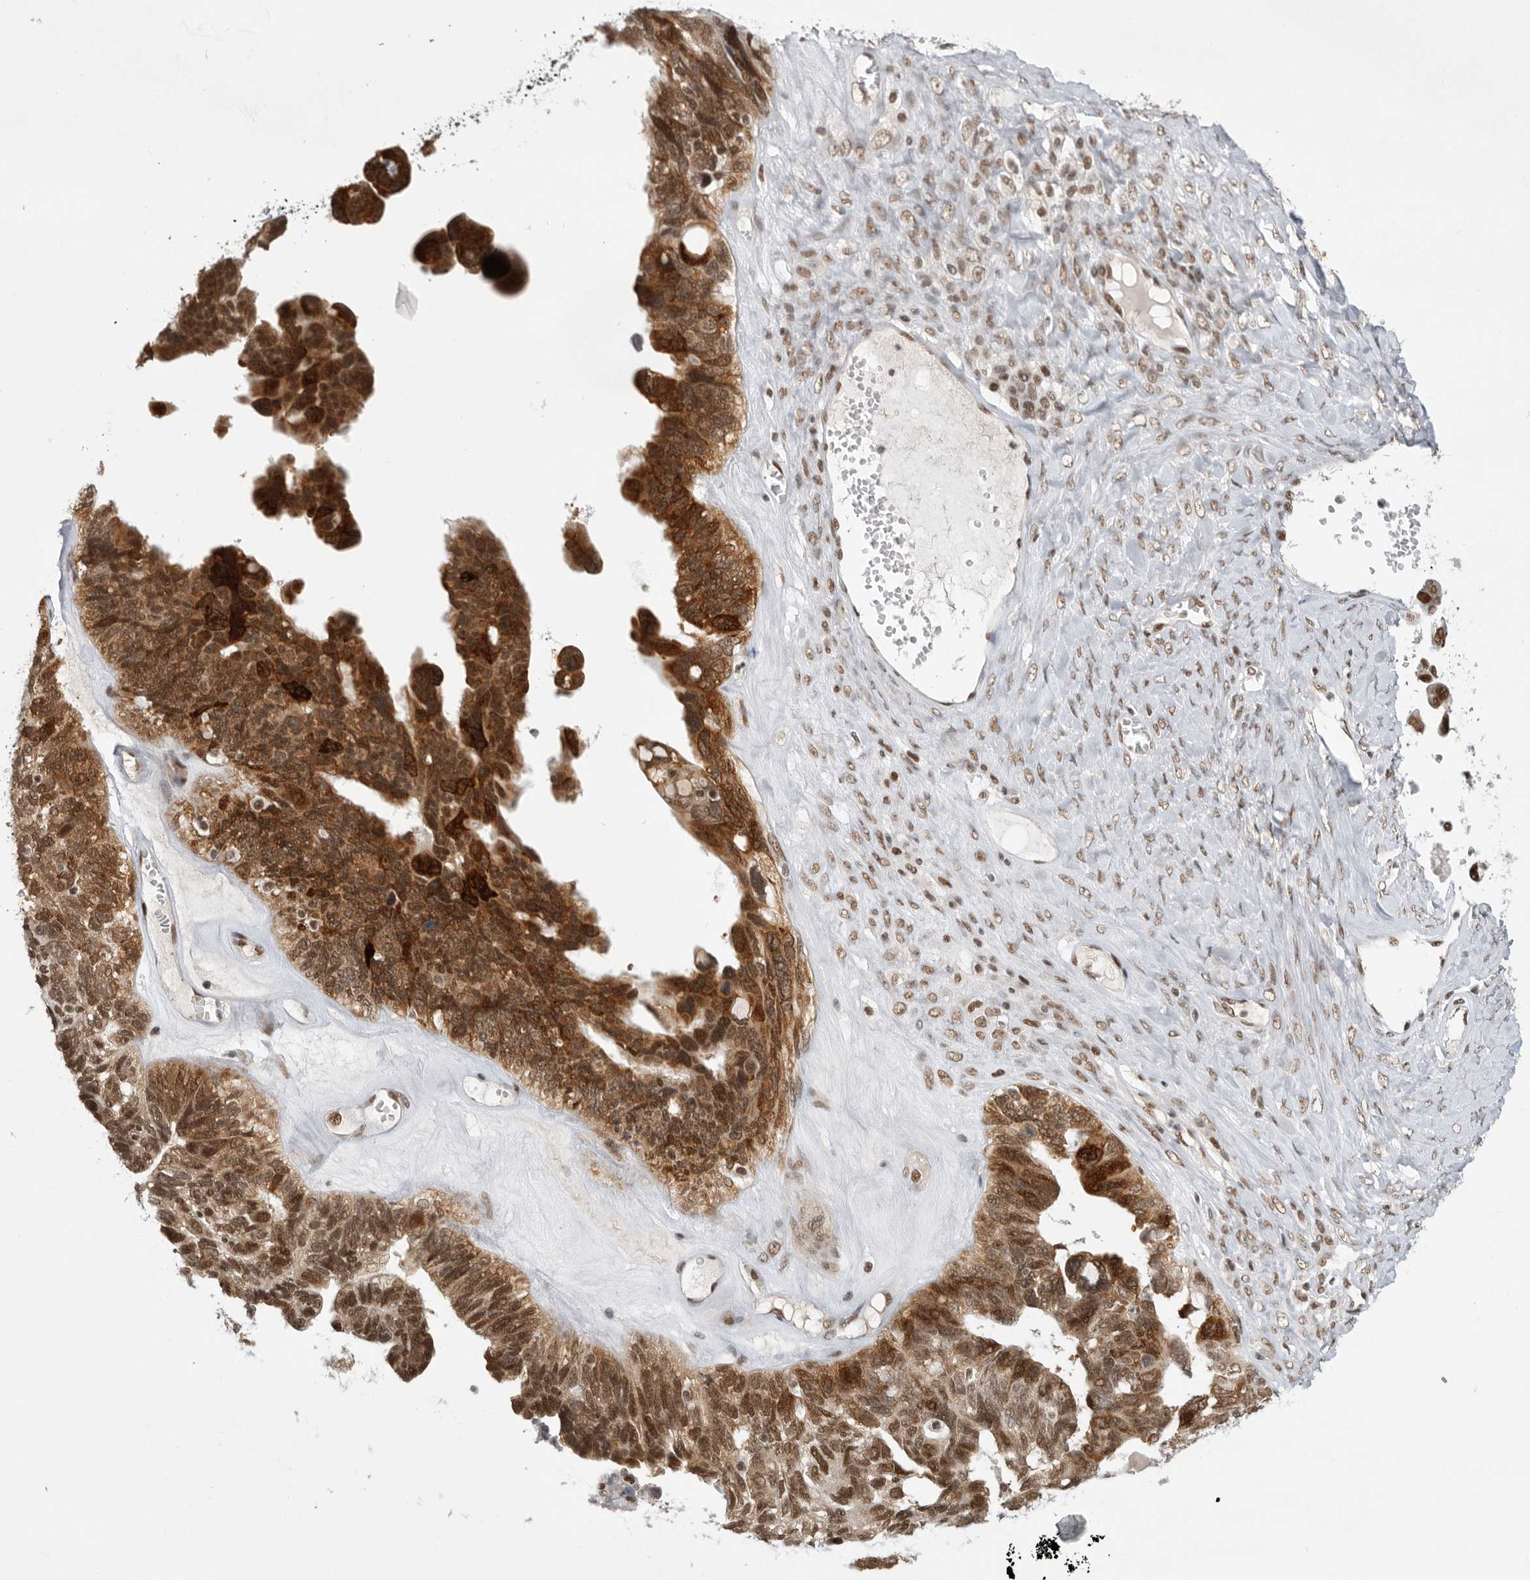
{"staining": {"intensity": "strong", "quantity": ">75%", "location": "cytoplasmic/membranous,nuclear"}, "tissue": "ovarian cancer", "cell_type": "Tumor cells", "image_type": "cancer", "snomed": [{"axis": "morphology", "description": "Cystadenocarcinoma, serous, NOS"}, {"axis": "topography", "description": "Ovary"}], "caption": "IHC photomicrograph of neoplastic tissue: ovarian serous cystadenocarcinoma stained using immunohistochemistry (IHC) displays high levels of strong protein expression localized specifically in the cytoplasmic/membranous and nuclear of tumor cells, appearing as a cytoplasmic/membranous and nuclear brown color.", "gene": "ZNF830", "patient": {"sex": "female", "age": 79}}